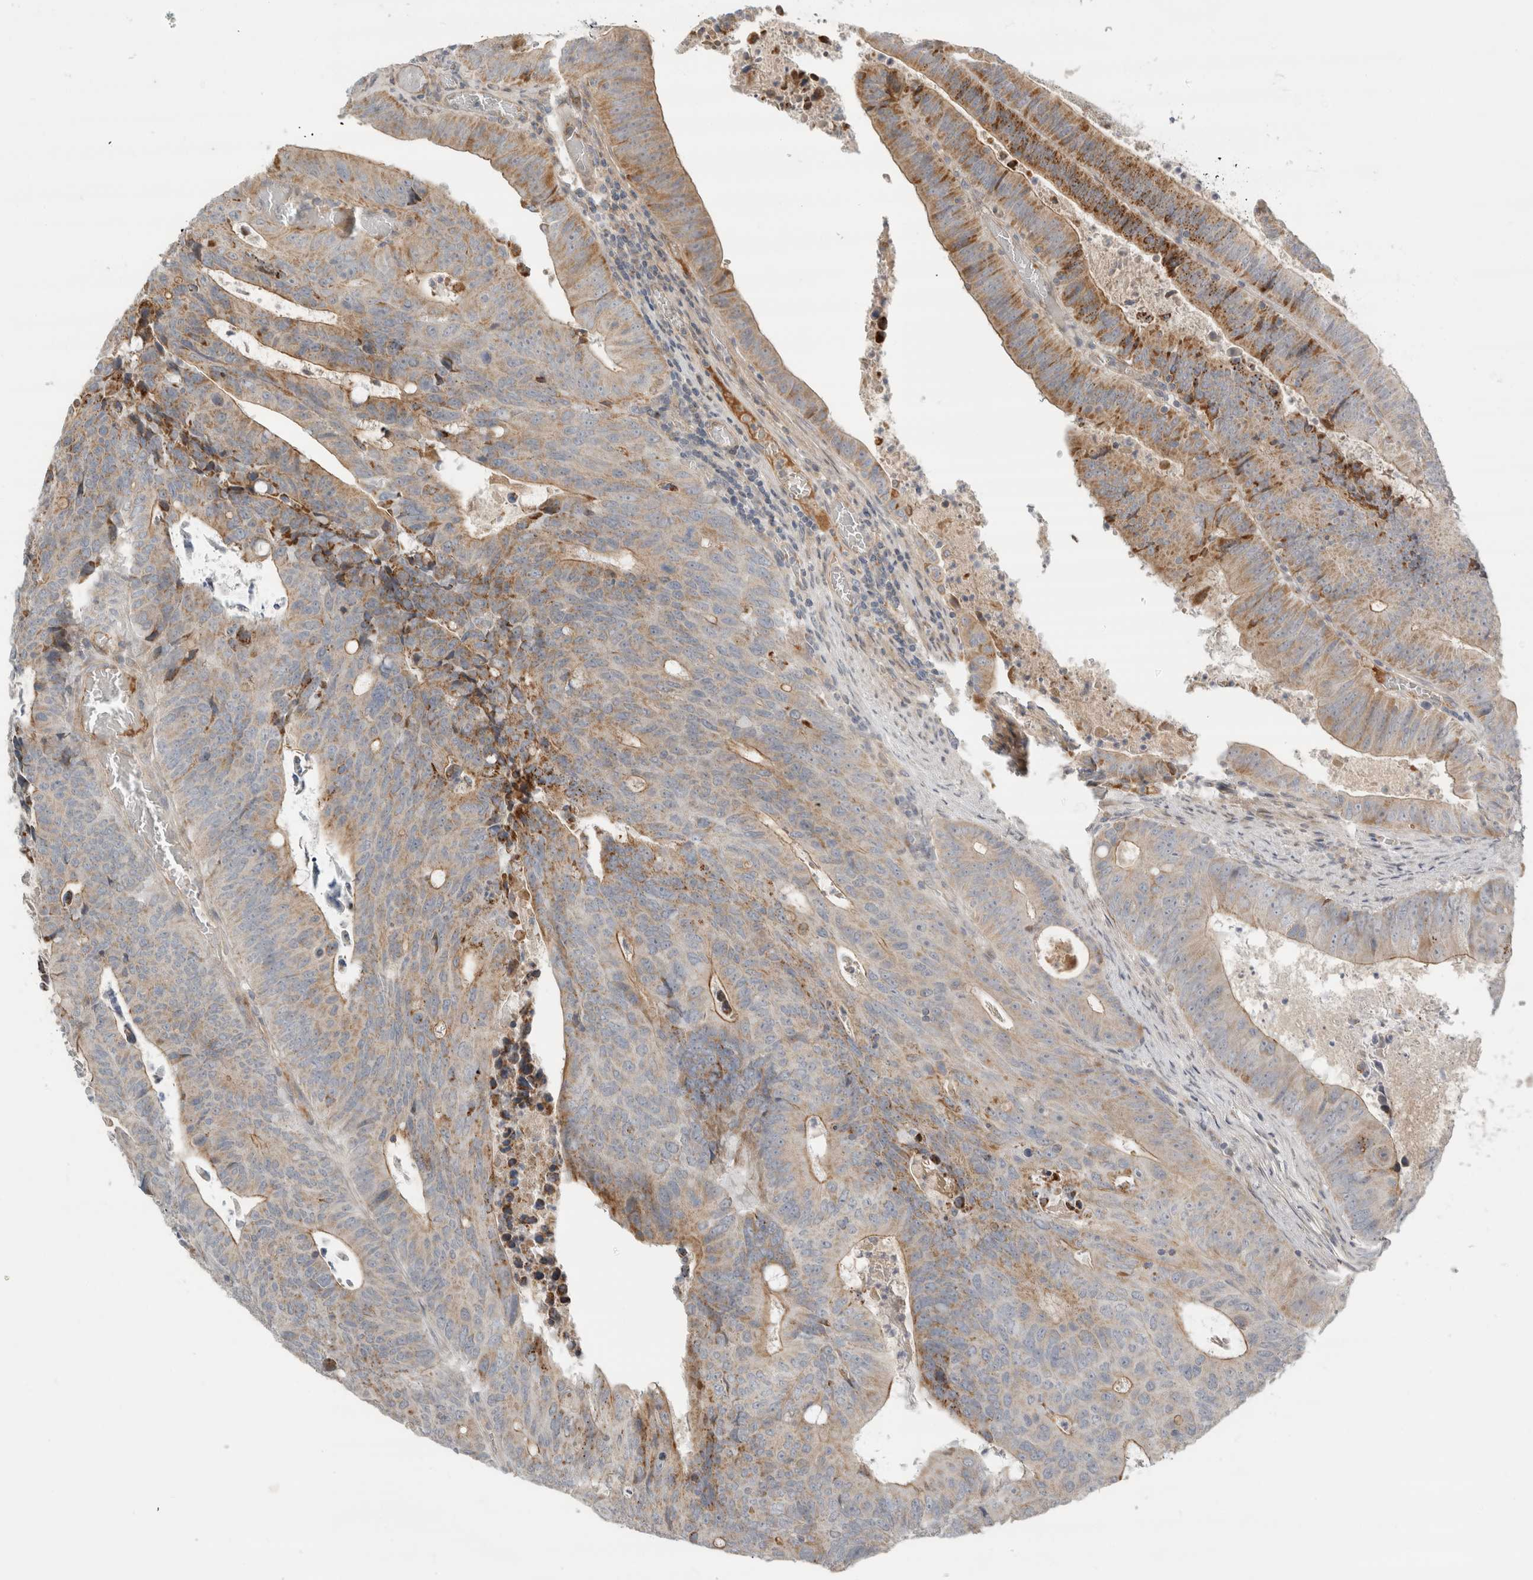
{"staining": {"intensity": "moderate", "quantity": ">75%", "location": "cytoplasmic/membranous"}, "tissue": "colorectal cancer", "cell_type": "Tumor cells", "image_type": "cancer", "snomed": [{"axis": "morphology", "description": "Adenocarcinoma, NOS"}, {"axis": "topography", "description": "Colon"}], "caption": "About >75% of tumor cells in colorectal cancer reveal moderate cytoplasmic/membranous protein expression as visualized by brown immunohistochemical staining.", "gene": "KPNA5", "patient": {"sex": "male", "age": 87}}